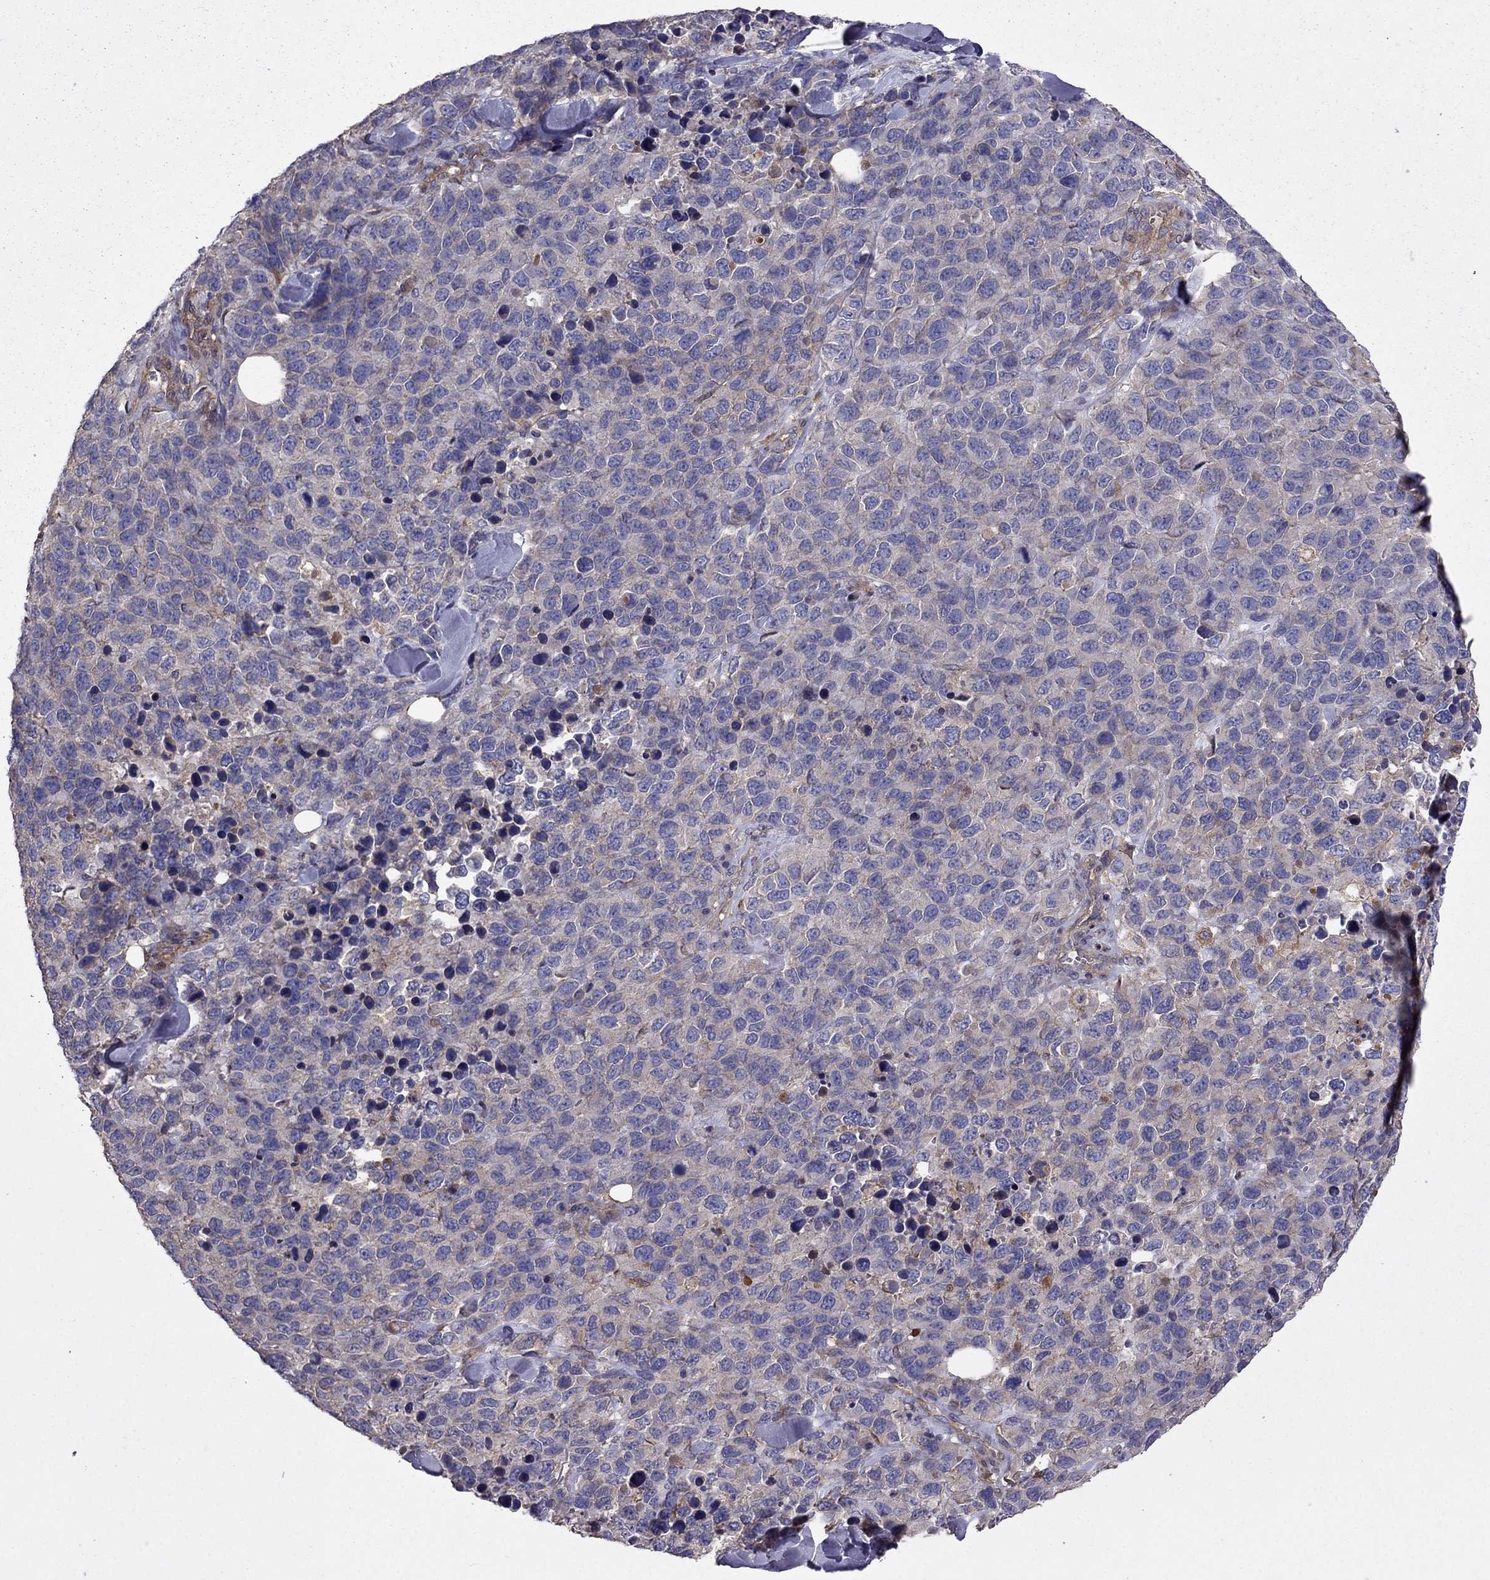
{"staining": {"intensity": "negative", "quantity": "none", "location": "none"}, "tissue": "melanoma", "cell_type": "Tumor cells", "image_type": "cancer", "snomed": [{"axis": "morphology", "description": "Malignant melanoma, Metastatic site"}, {"axis": "topography", "description": "Skin"}], "caption": "An immunohistochemistry (IHC) photomicrograph of melanoma is shown. There is no staining in tumor cells of melanoma. (DAB (3,3'-diaminobenzidine) IHC, high magnification).", "gene": "ITGB1", "patient": {"sex": "male", "age": 84}}